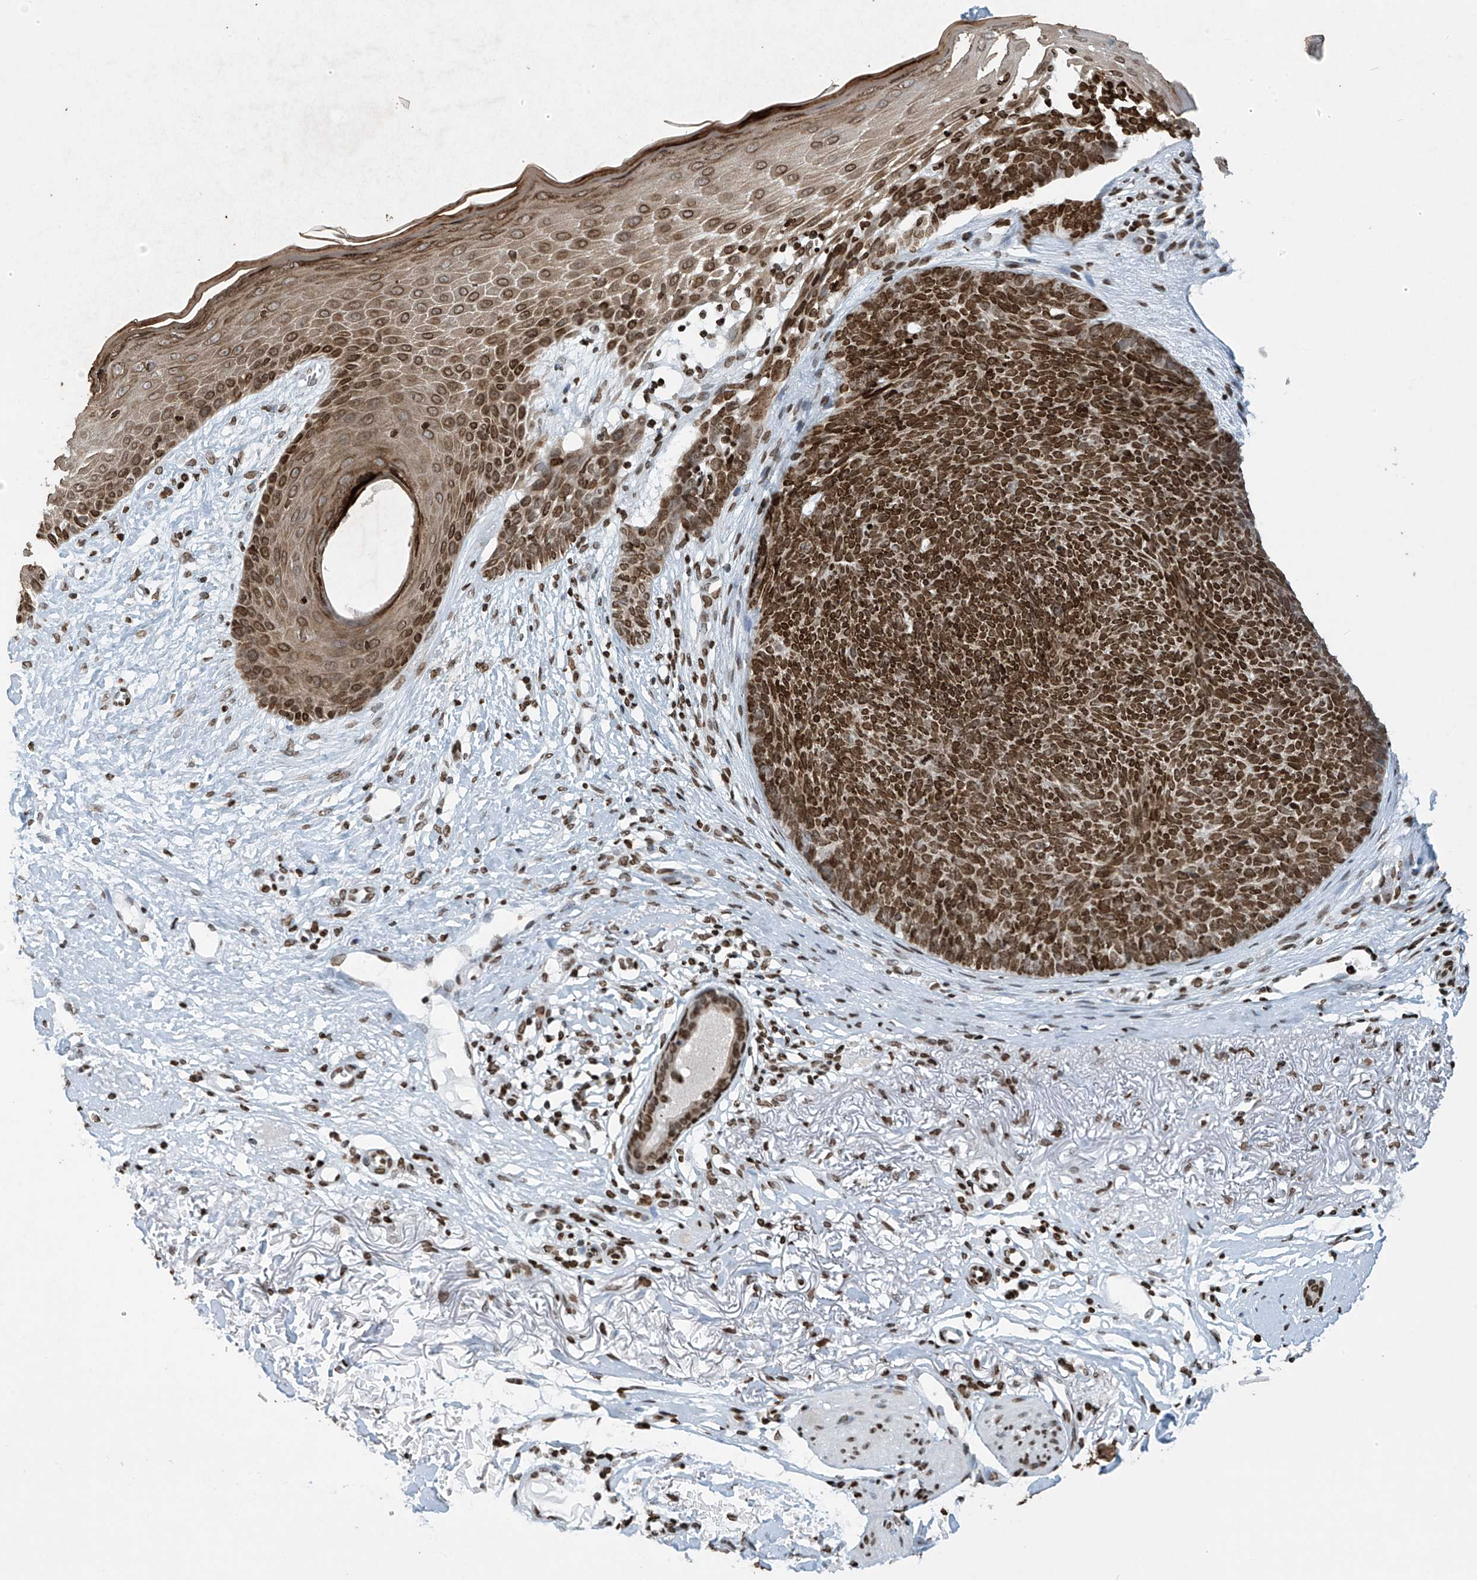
{"staining": {"intensity": "strong", "quantity": ">75%", "location": "nuclear"}, "tissue": "skin cancer", "cell_type": "Tumor cells", "image_type": "cancer", "snomed": [{"axis": "morphology", "description": "Basal cell carcinoma"}, {"axis": "topography", "description": "Skin"}], "caption": "Strong nuclear positivity for a protein is seen in approximately >75% of tumor cells of skin basal cell carcinoma using immunohistochemistry (IHC).", "gene": "H4C16", "patient": {"sex": "female", "age": 70}}